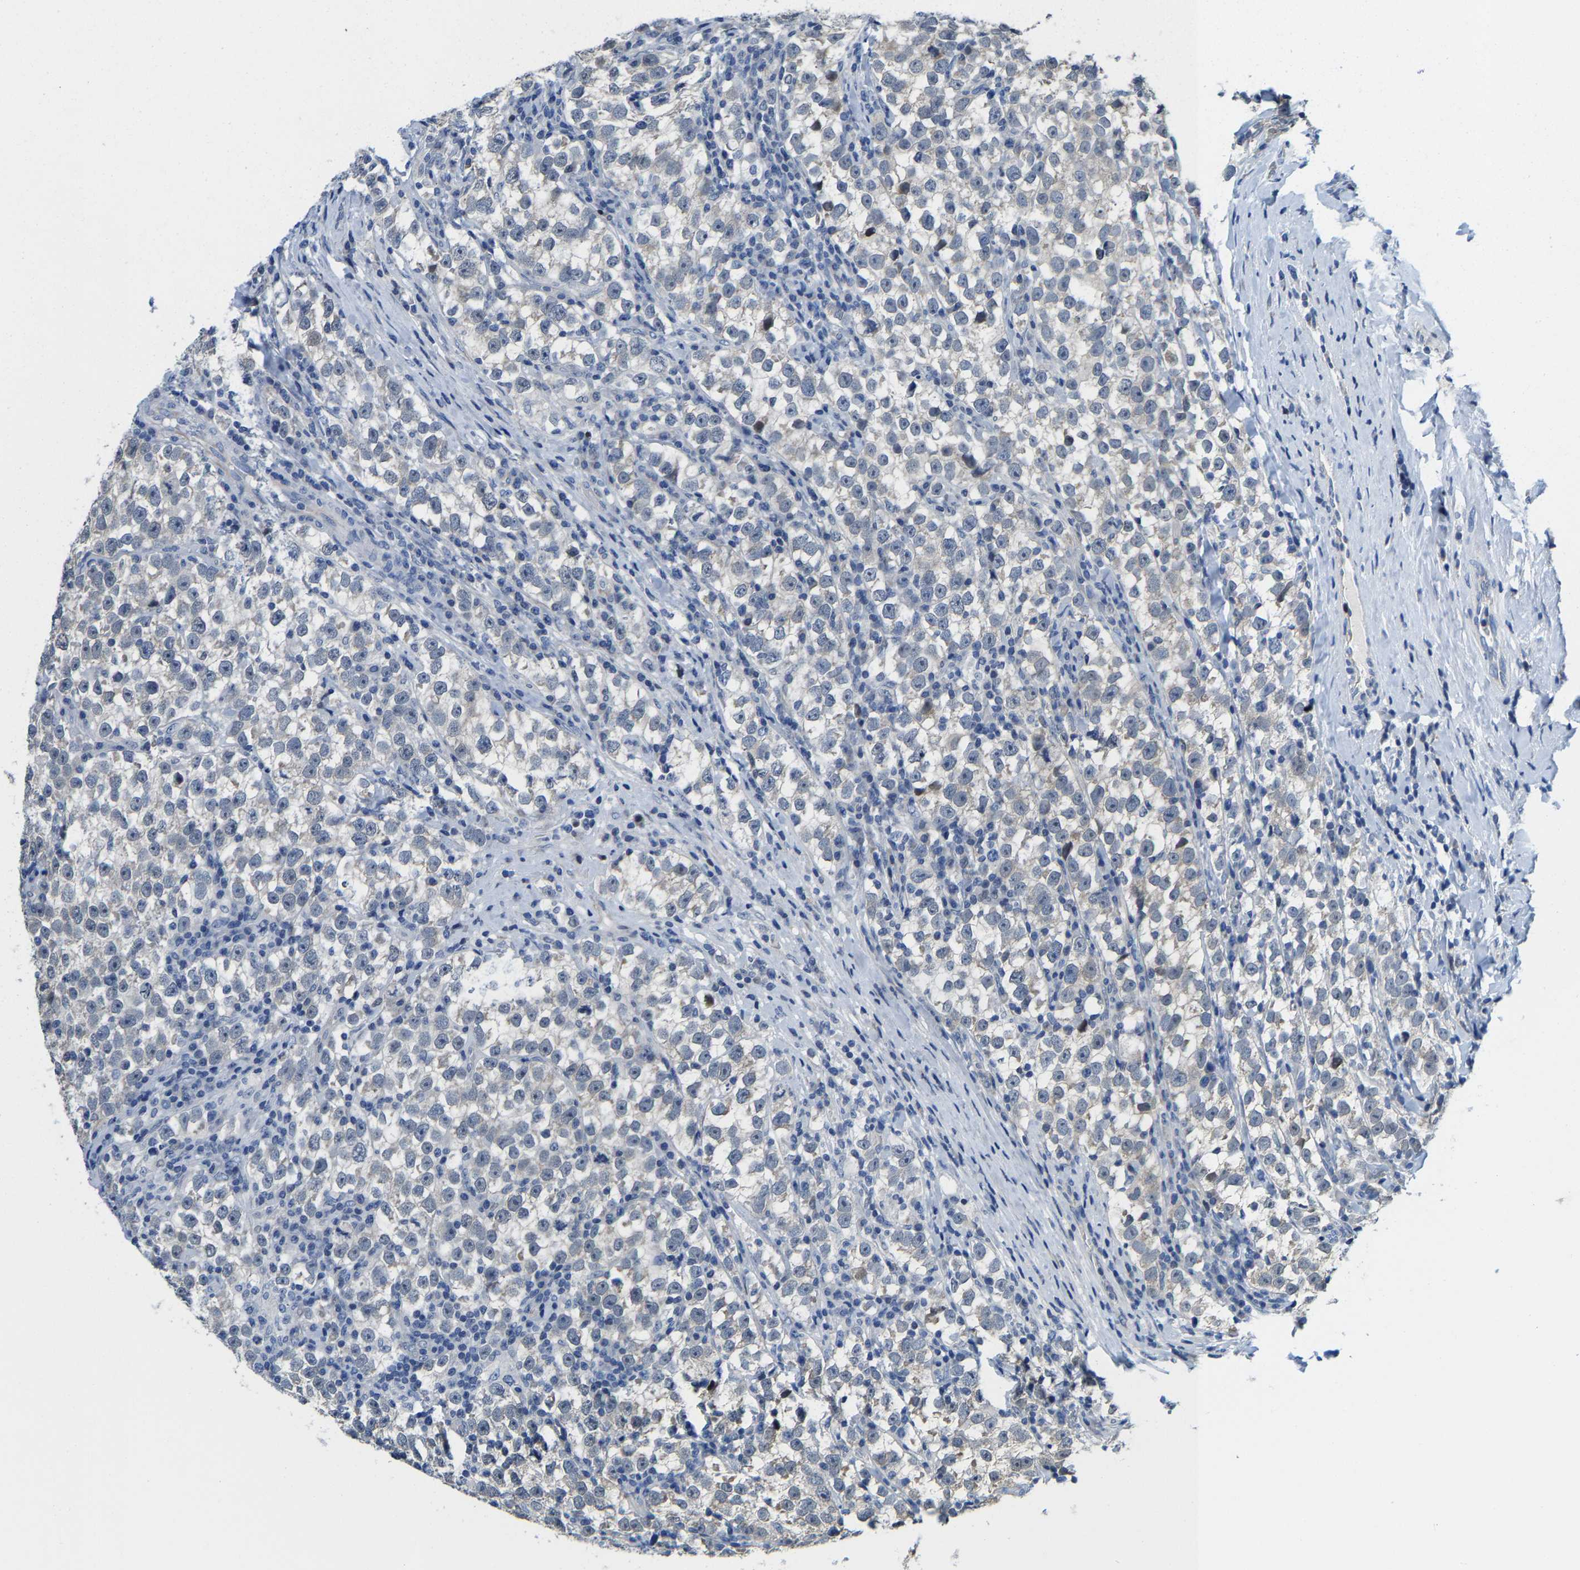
{"staining": {"intensity": "weak", "quantity": "<25%", "location": "cytoplasmic/membranous,nuclear"}, "tissue": "testis cancer", "cell_type": "Tumor cells", "image_type": "cancer", "snomed": [{"axis": "morphology", "description": "Normal tissue, NOS"}, {"axis": "morphology", "description": "Seminoma, NOS"}, {"axis": "topography", "description": "Testis"}], "caption": "Tumor cells show no significant positivity in testis cancer (seminoma).", "gene": "KLHL1", "patient": {"sex": "male", "age": 43}}